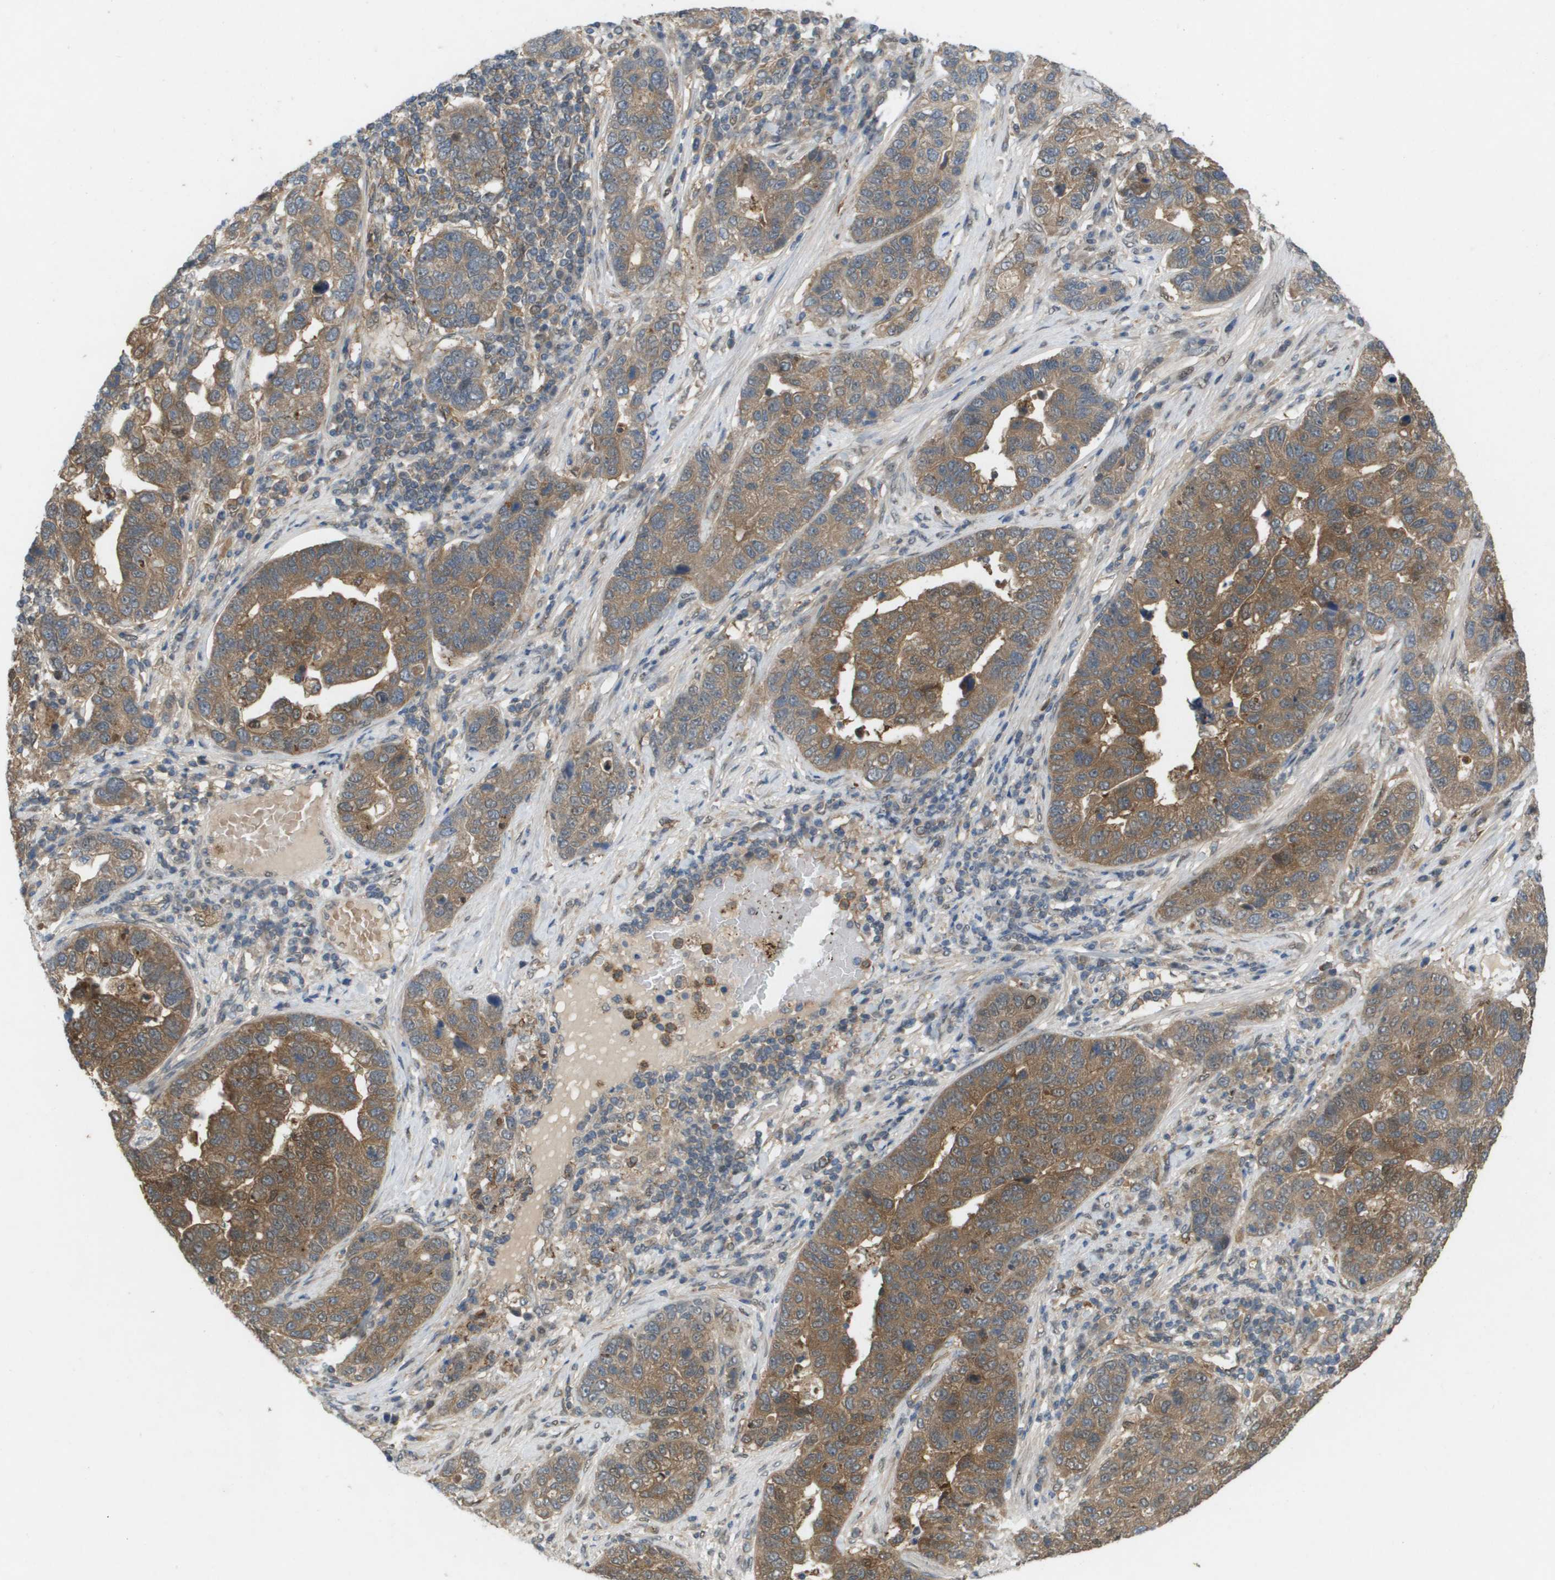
{"staining": {"intensity": "moderate", "quantity": ">75%", "location": "cytoplasmic/membranous"}, "tissue": "pancreatic cancer", "cell_type": "Tumor cells", "image_type": "cancer", "snomed": [{"axis": "morphology", "description": "Adenocarcinoma, NOS"}, {"axis": "topography", "description": "Pancreas"}], "caption": "This is an image of immunohistochemistry staining of adenocarcinoma (pancreatic), which shows moderate expression in the cytoplasmic/membranous of tumor cells.", "gene": "PALD1", "patient": {"sex": "female", "age": 61}}